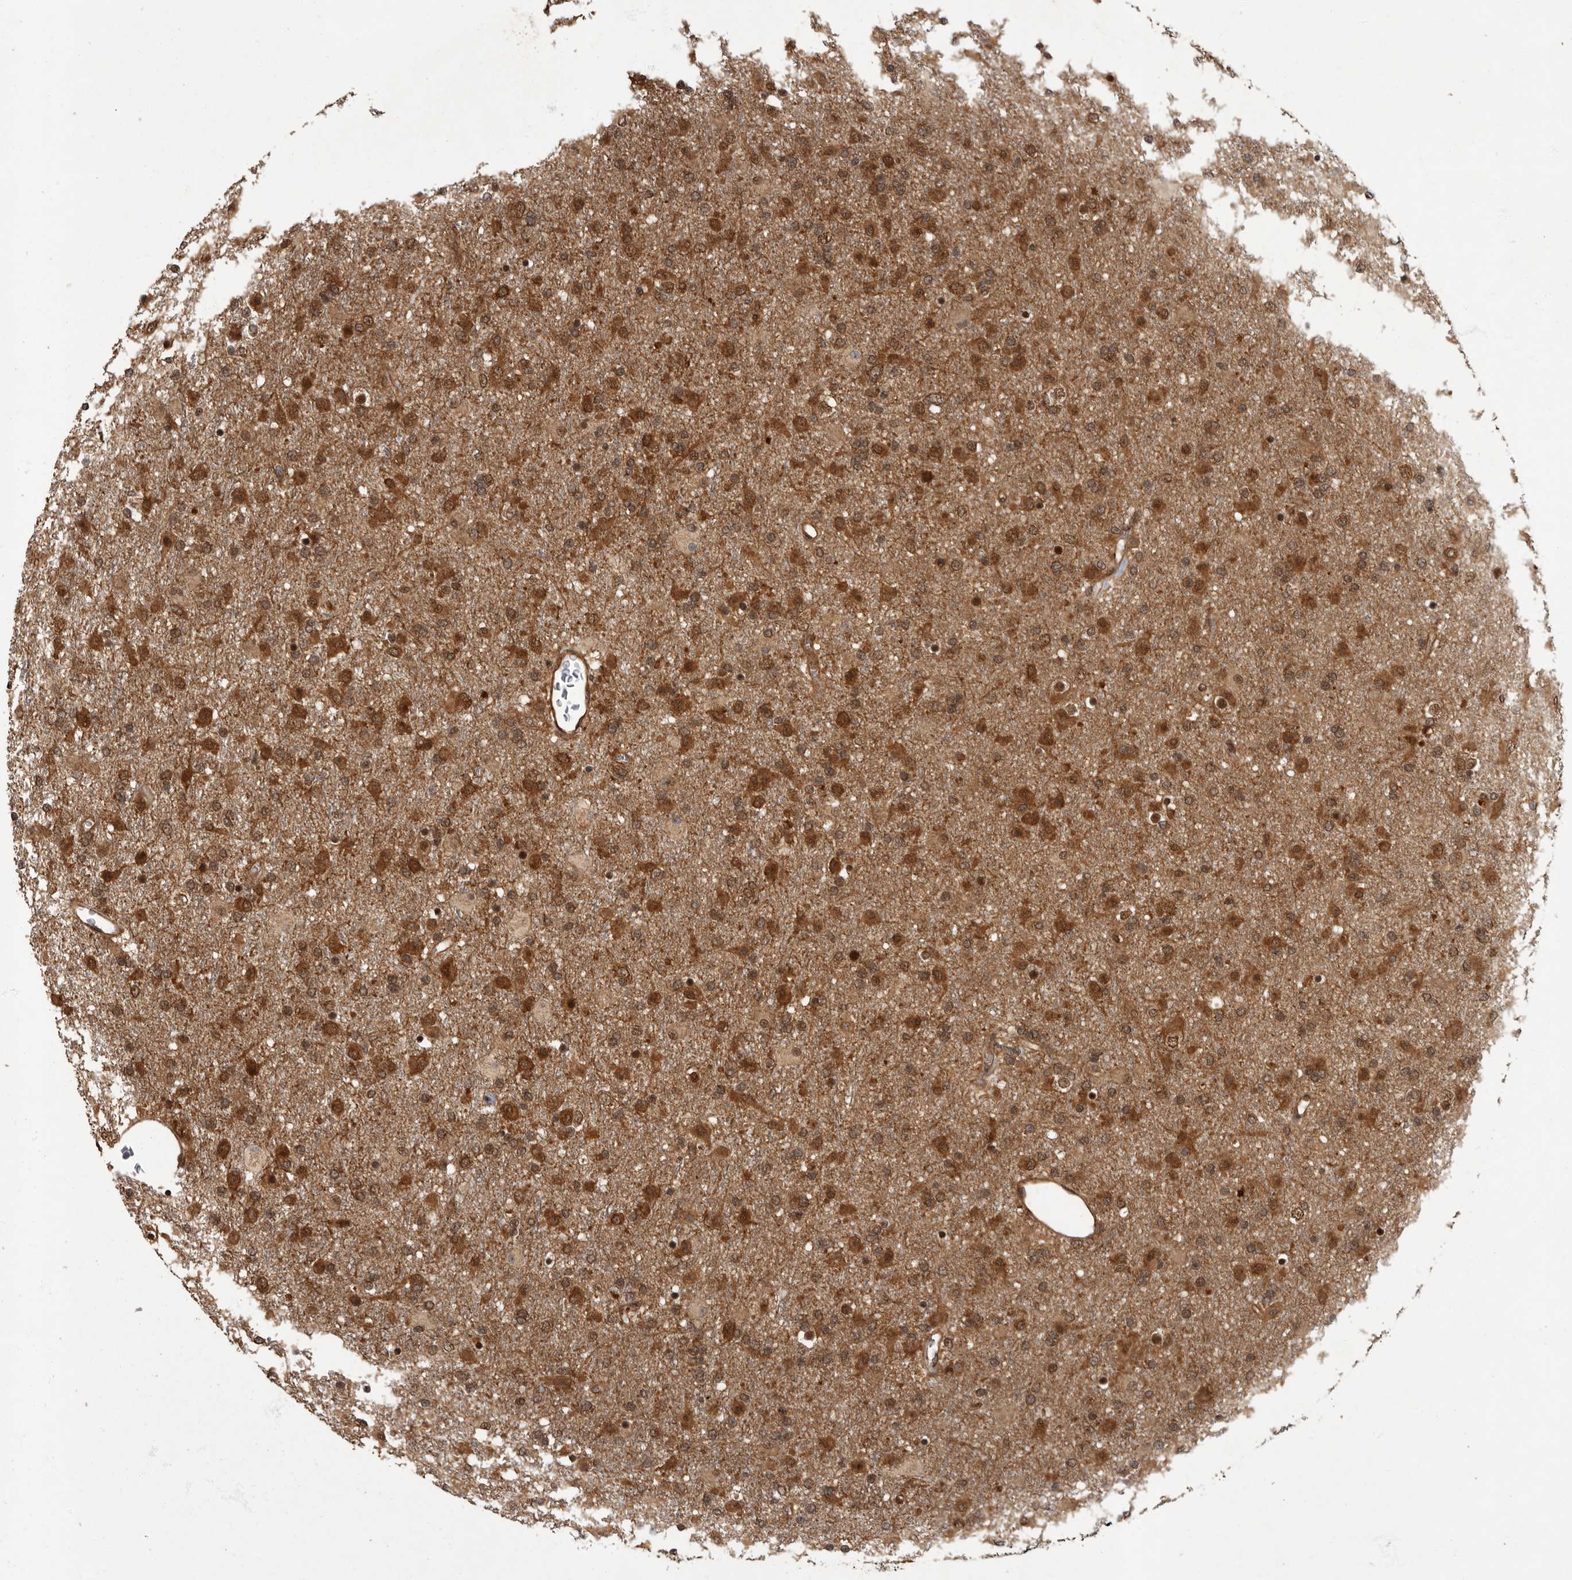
{"staining": {"intensity": "moderate", "quantity": ">75%", "location": "cytoplasmic/membranous,nuclear"}, "tissue": "glioma", "cell_type": "Tumor cells", "image_type": "cancer", "snomed": [{"axis": "morphology", "description": "Glioma, malignant, Low grade"}, {"axis": "topography", "description": "Brain"}], "caption": "Glioma tissue shows moderate cytoplasmic/membranous and nuclear positivity in about >75% of tumor cells, visualized by immunohistochemistry.", "gene": "VPS50", "patient": {"sex": "male", "age": 65}}